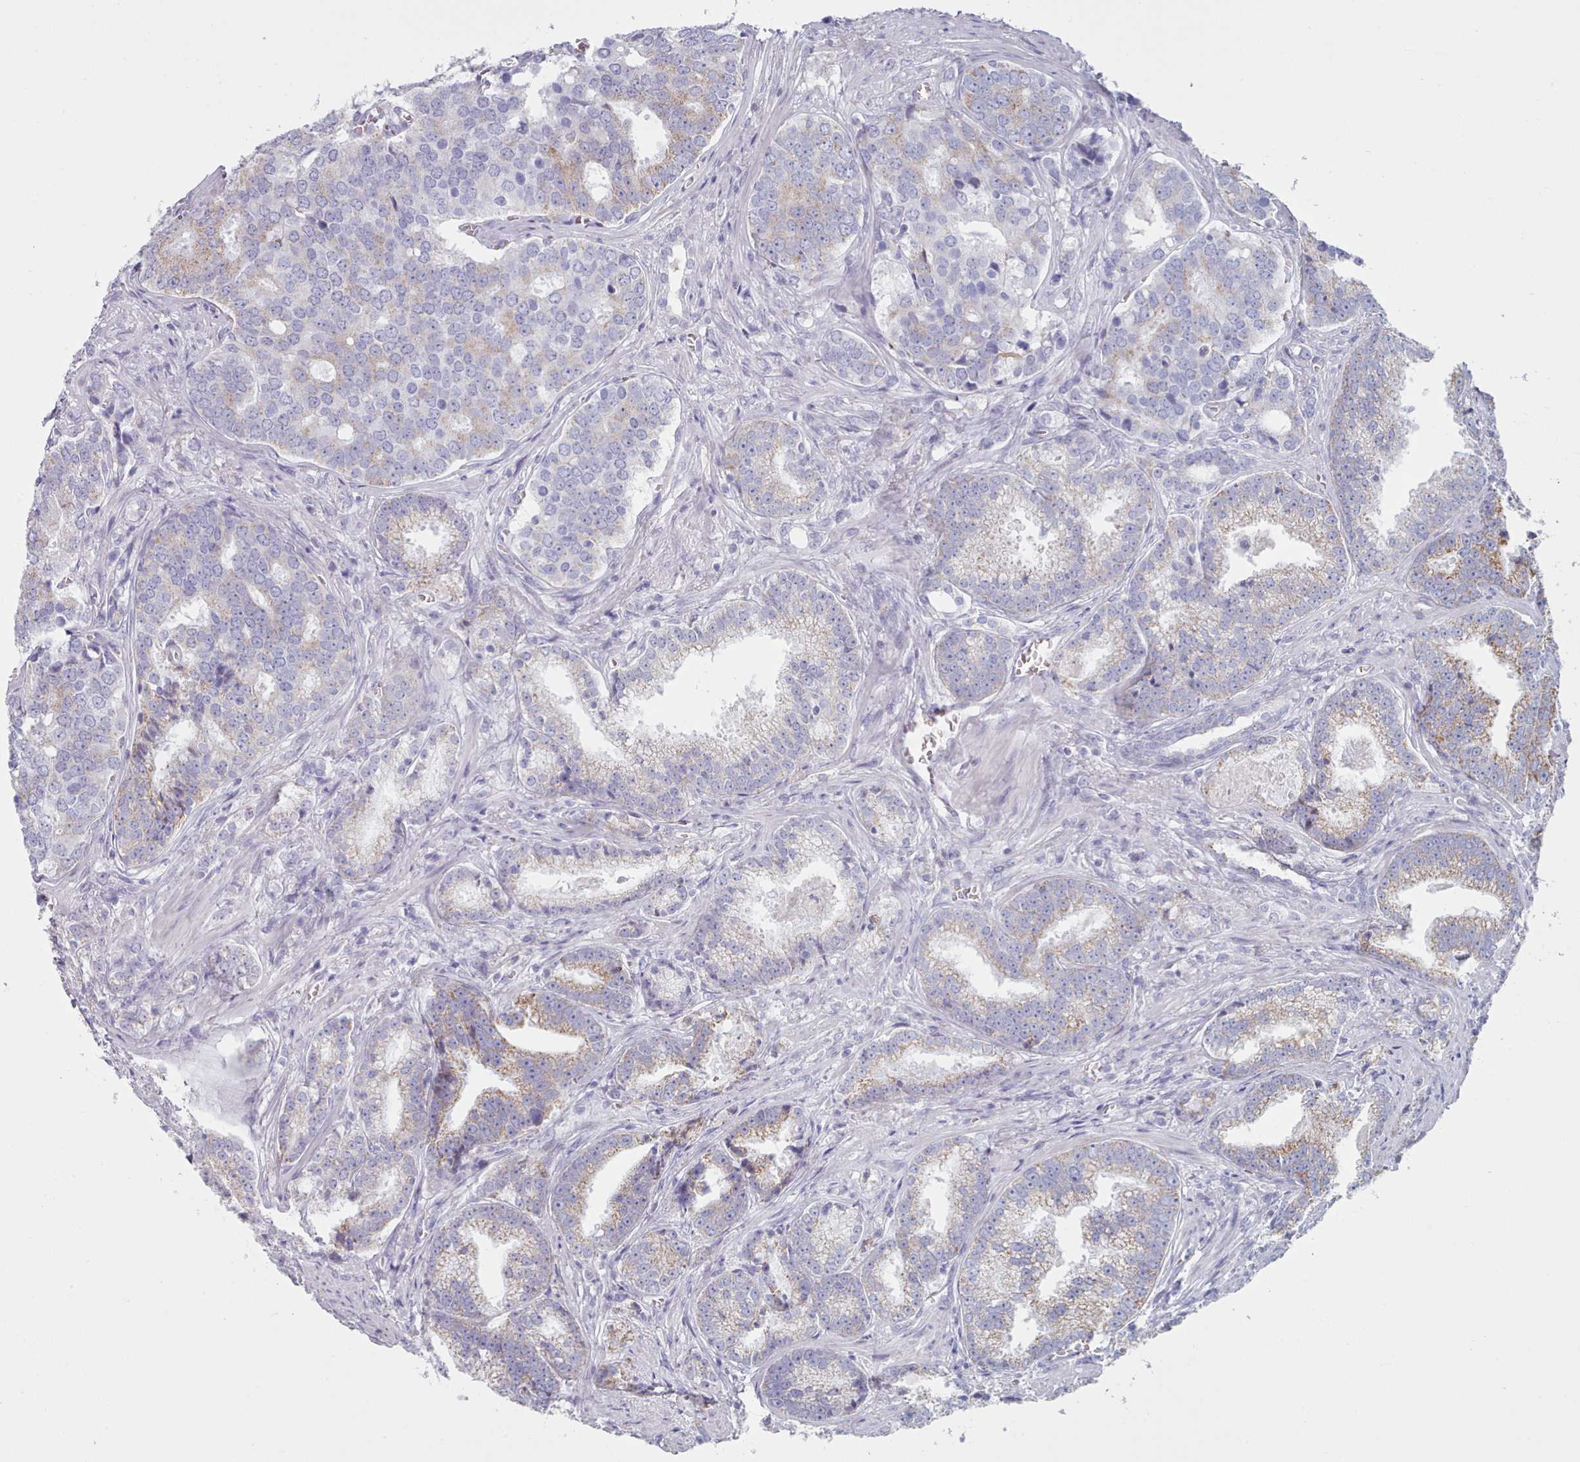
{"staining": {"intensity": "moderate", "quantity": "<25%", "location": "cytoplasmic/membranous"}, "tissue": "prostate cancer", "cell_type": "Tumor cells", "image_type": "cancer", "snomed": [{"axis": "morphology", "description": "Adenocarcinoma, High grade"}, {"axis": "topography", "description": "Prostate"}], "caption": "Moderate cytoplasmic/membranous positivity is appreciated in about <25% of tumor cells in adenocarcinoma (high-grade) (prostate).", "gene": "HAO1", "patient": {"sex": "male", "age": 67}}